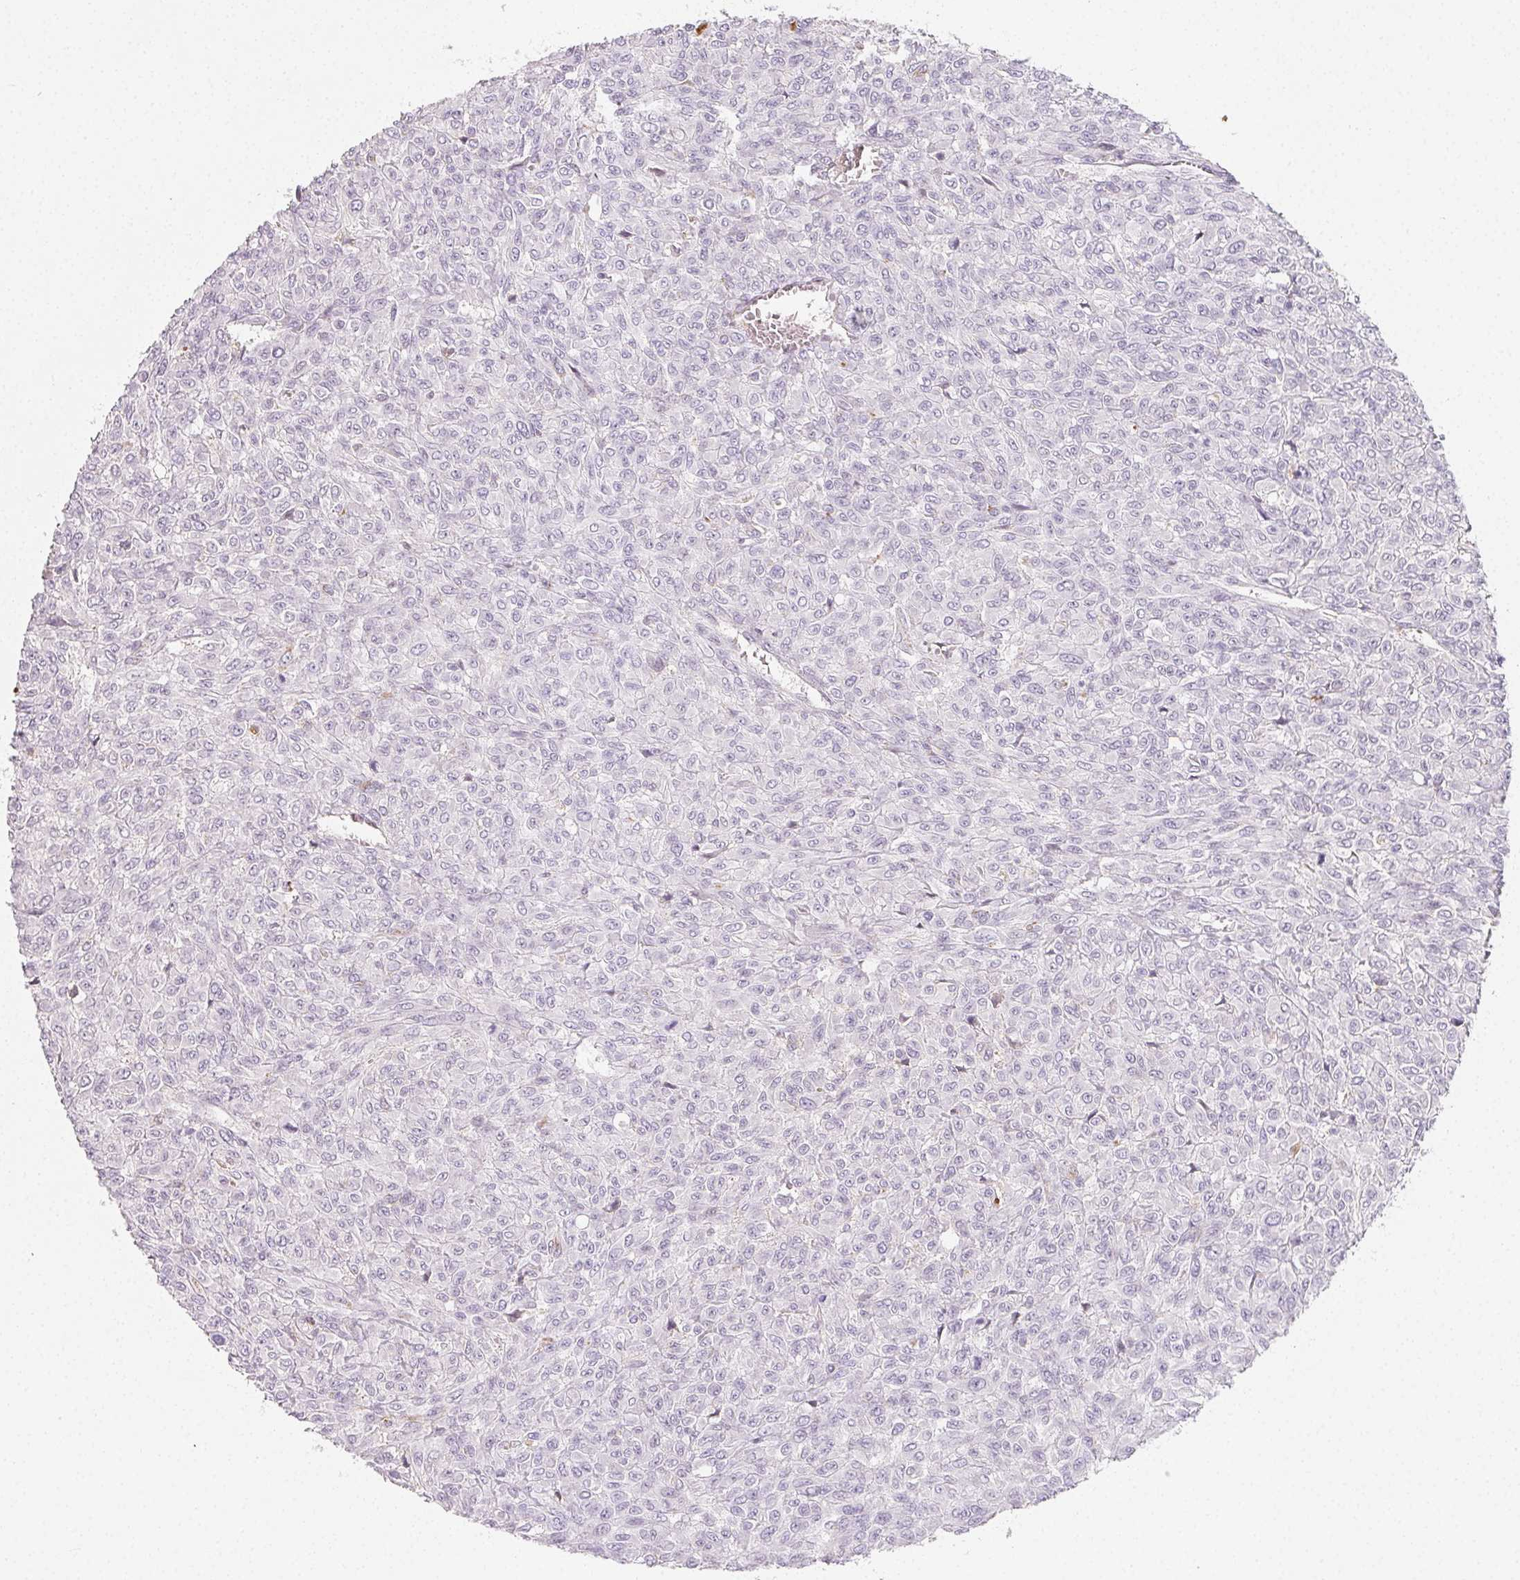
{"staining": {"intensity": "negative", "quantity": "none", "location": "none"}, "tissue": "renal cancer", "cell_type": "Tumor cells", "image_type": "cancer", "snomed": [{"axis": "morphology", "description": "Adenocarcinoma, NOS"}, {"axis": "topography", "description": "Kidney"}], "caption": "IHC of adenocarcinoma (renal) demonstrates no positivity in tumor cells.", "gene": "LRRC23", "patient": {"sex": "male", "age": 58}}